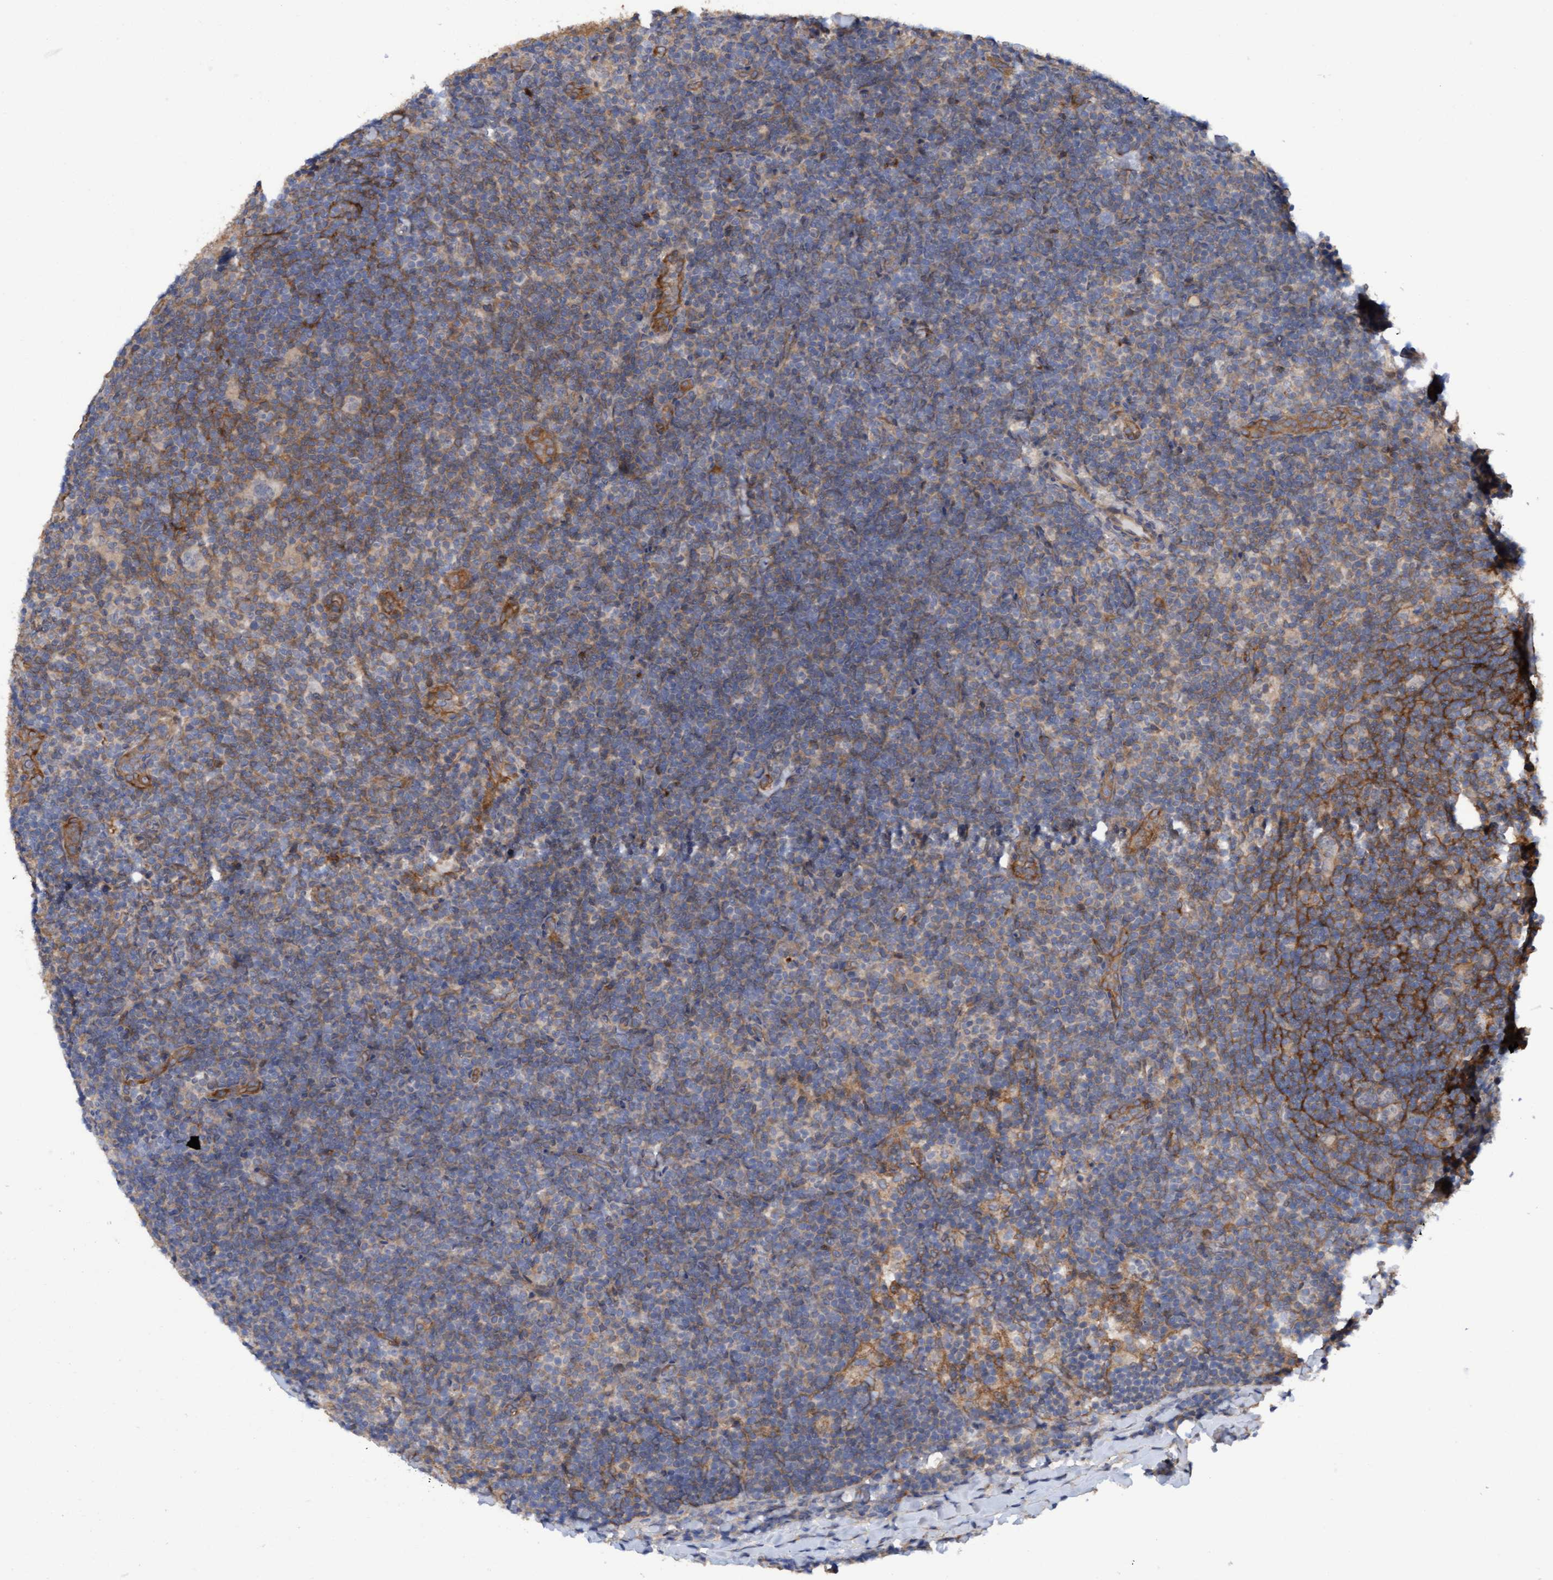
{"staining": {"intensity": "negative", "quantity": "none", "location": "none"}, "tissue": "lymphoma", "cell_type": "Tumor cells", "image_type": "cancer", "snomed": [{"axis": "morphology", "description": "Hodgkin's disease, NOS"}, {"axis": "topography", "description": "Lymph node"}], "caption": "Tumor cells are negative for protein expression in human lymphoma.", "gene": "PLCD1", "patient": {"sex": "female", "age": 57}}